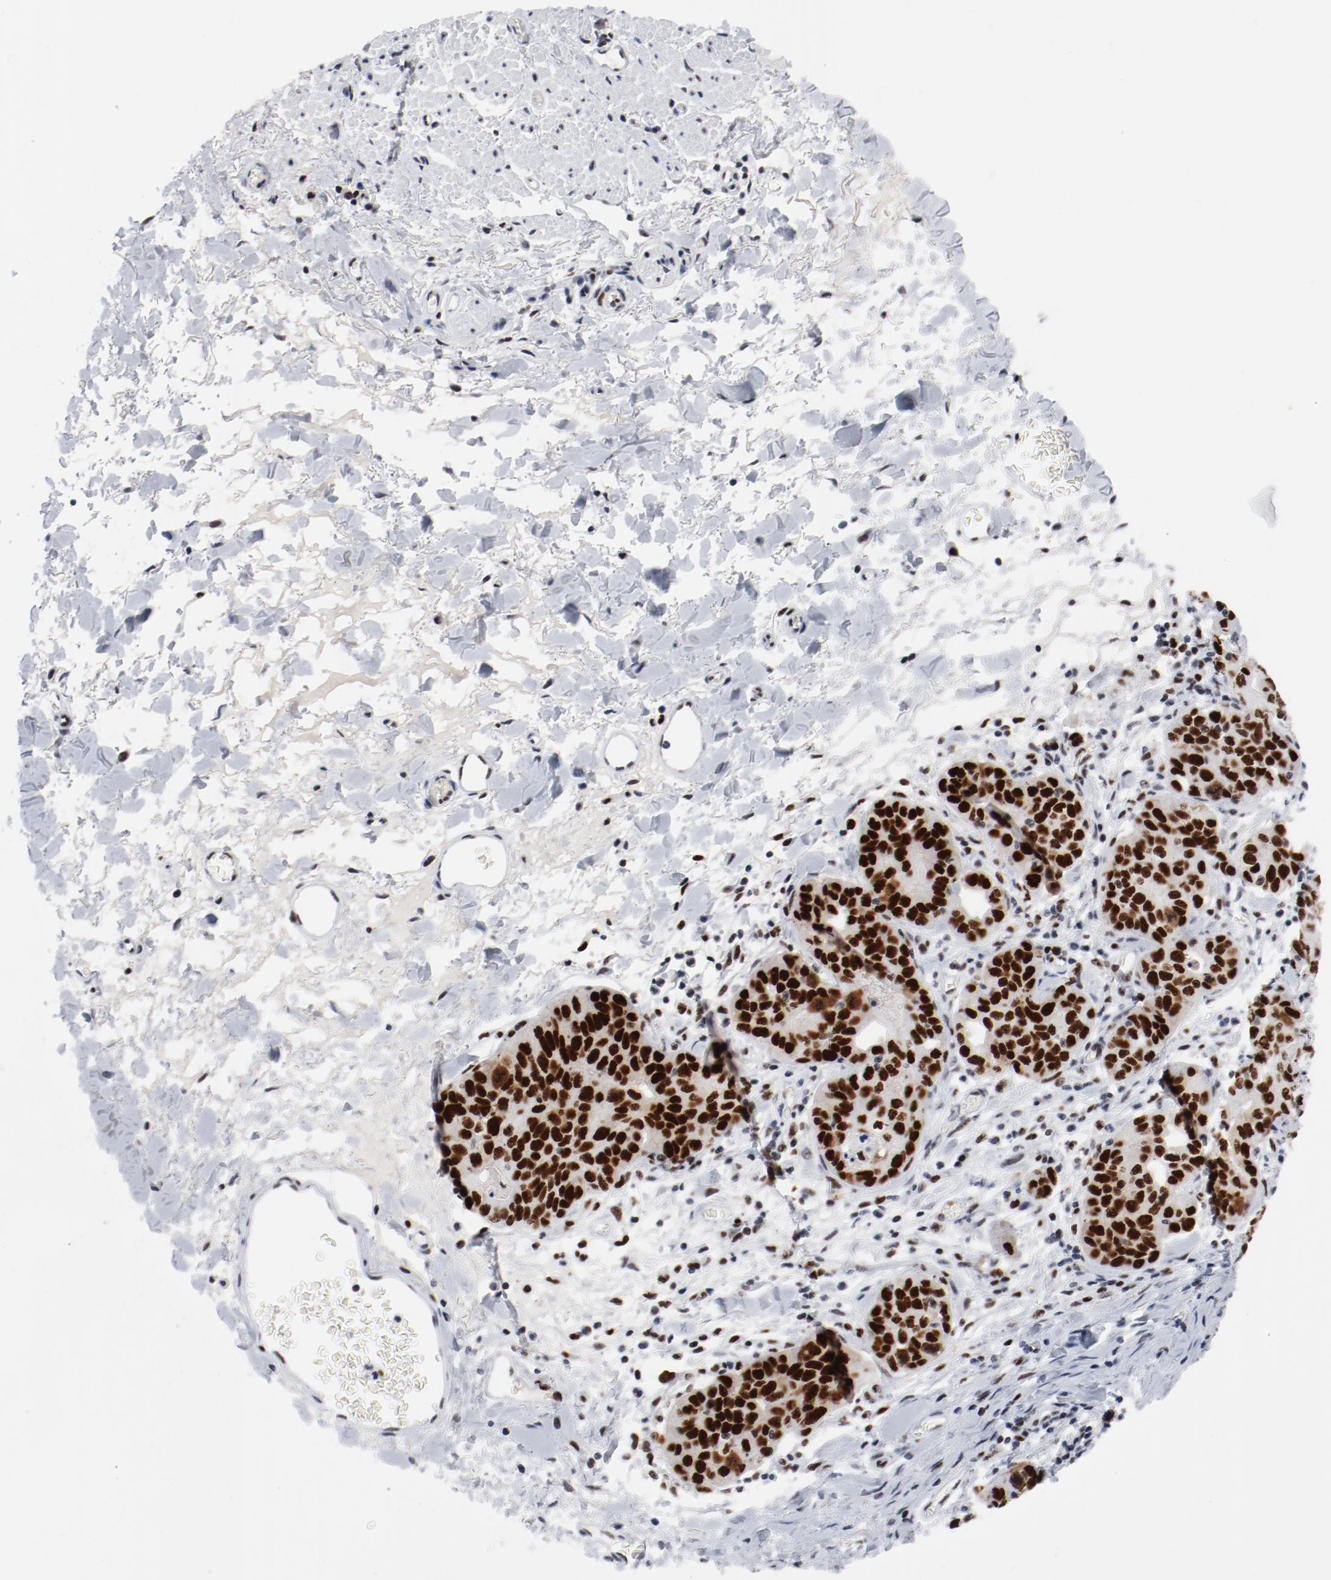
{"staining": {"intensity": "strong", "quantity": ">75%", "location": "cytoplasmic/membranous,nuclear"}, "tissue": "stomach cancer", "cell_type": "Tumor cells", "image_type": "cancer", "snomed": [{"axis": "morphology", "description": "Adenocarcinoma, NOS"}, {"axis": "topography", "description": "Esophagus"}, {"axis": "topography", "description": "Stomach"}], "caption": "Stomach cancer (adenocarcinoma) stained with a protein marker demonstrates strong staining in tumor cells.", "gene": "POLD1", "patient": {"sex": "male", "age": 74}}